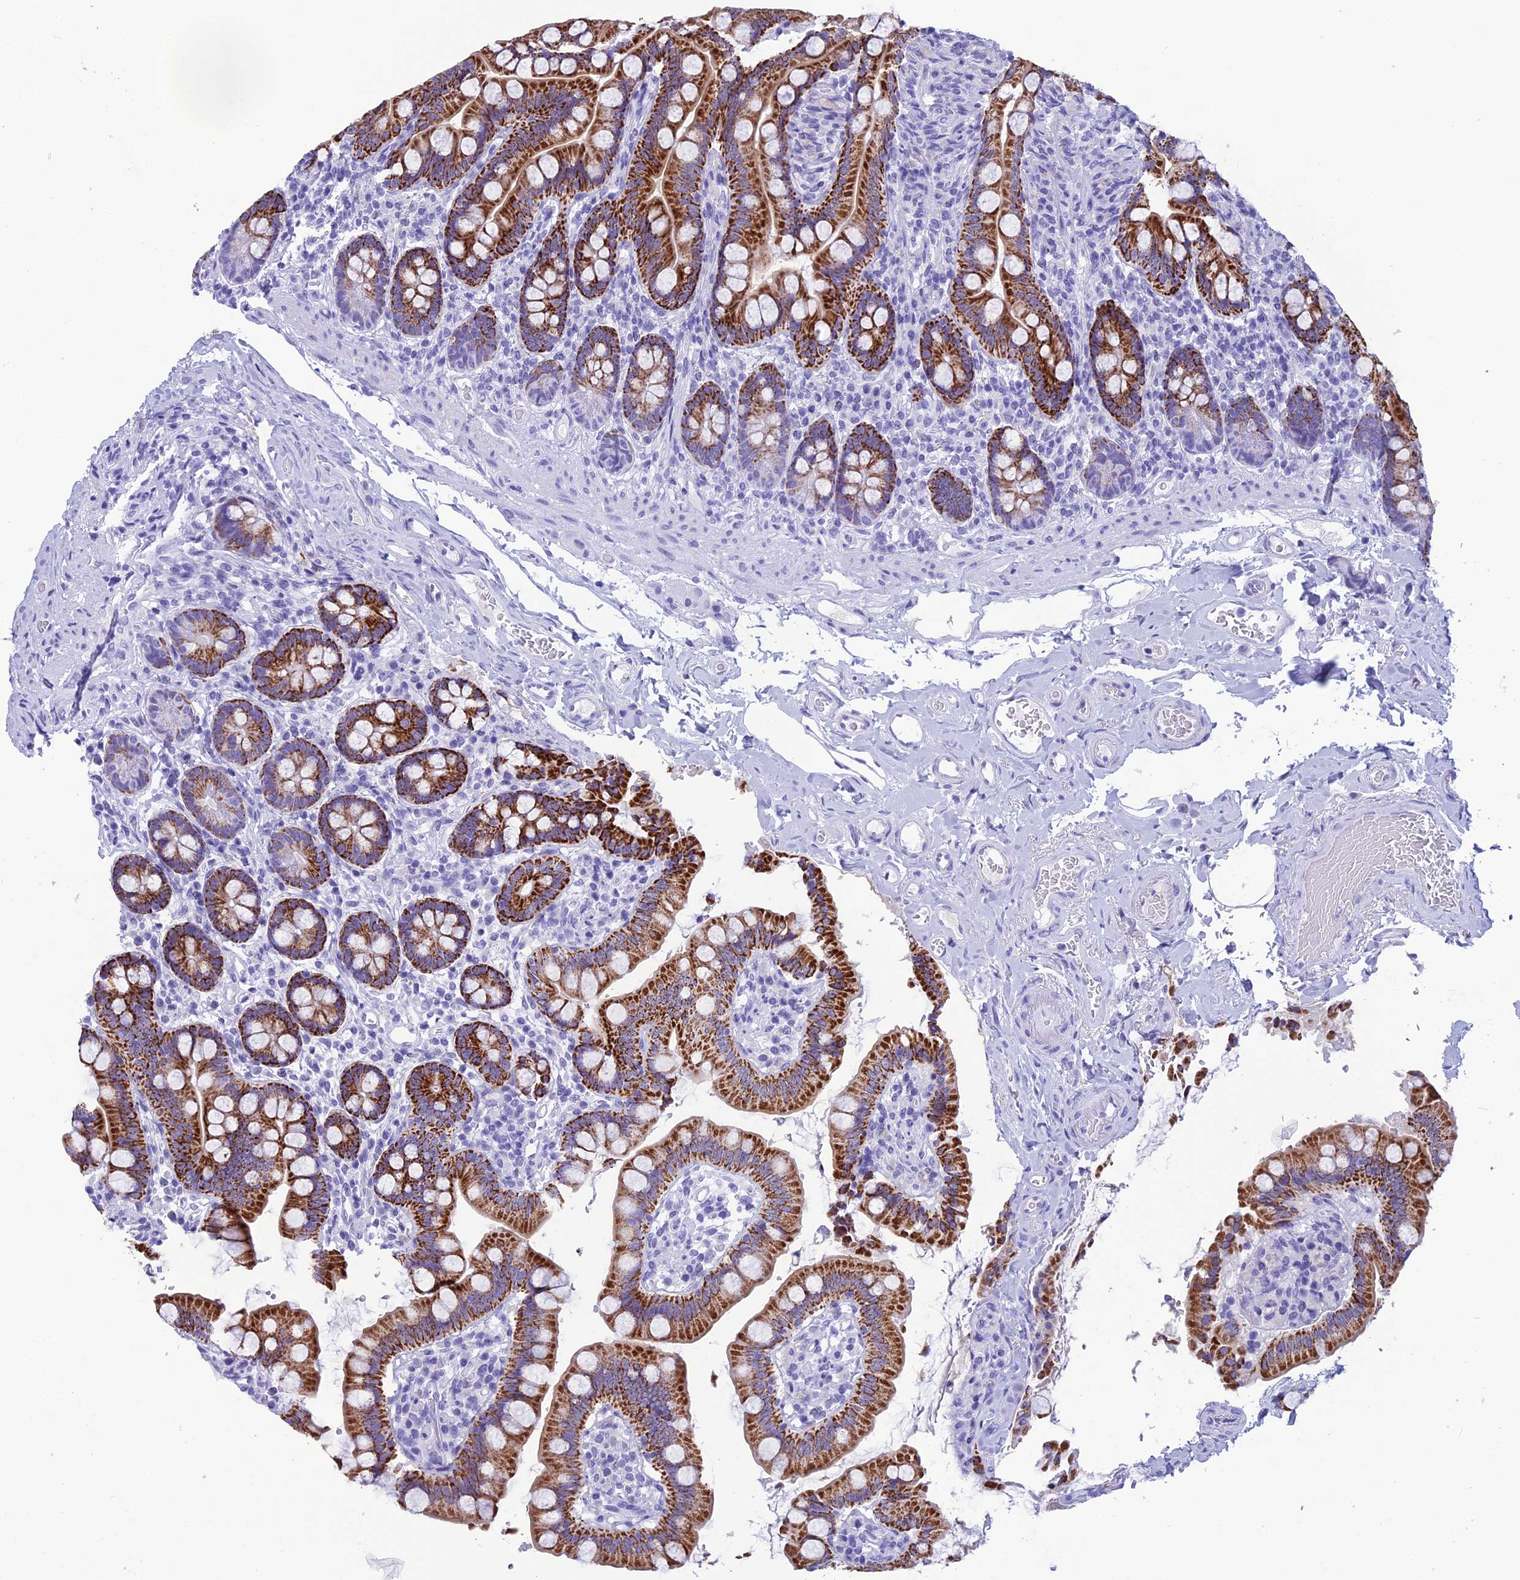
{"staining": {"intensity": "strong", "quantity": "25%-75%", "location": "cytoplasmic/membranous"}, "tissue": "small intestine", "cell_type": "Glandular cells", "image_type": "normal", "snomed": [{"axis": "morphology", "description": "Normal tissue, NOS"}, {"axis": "topography", "description": "Small intestine"}], "caption": "IHC histopathology image of unremarkable small intestine: human small intestine stained using IHC displays high levels of strong protein expression localized specifically in the cytoplasmic/membranous of glandular cells, appearing as a cytoplasmic/membranous brown color.", "gene": "TRAM1L1", "patient": {"sex": "female", "age": 64}}